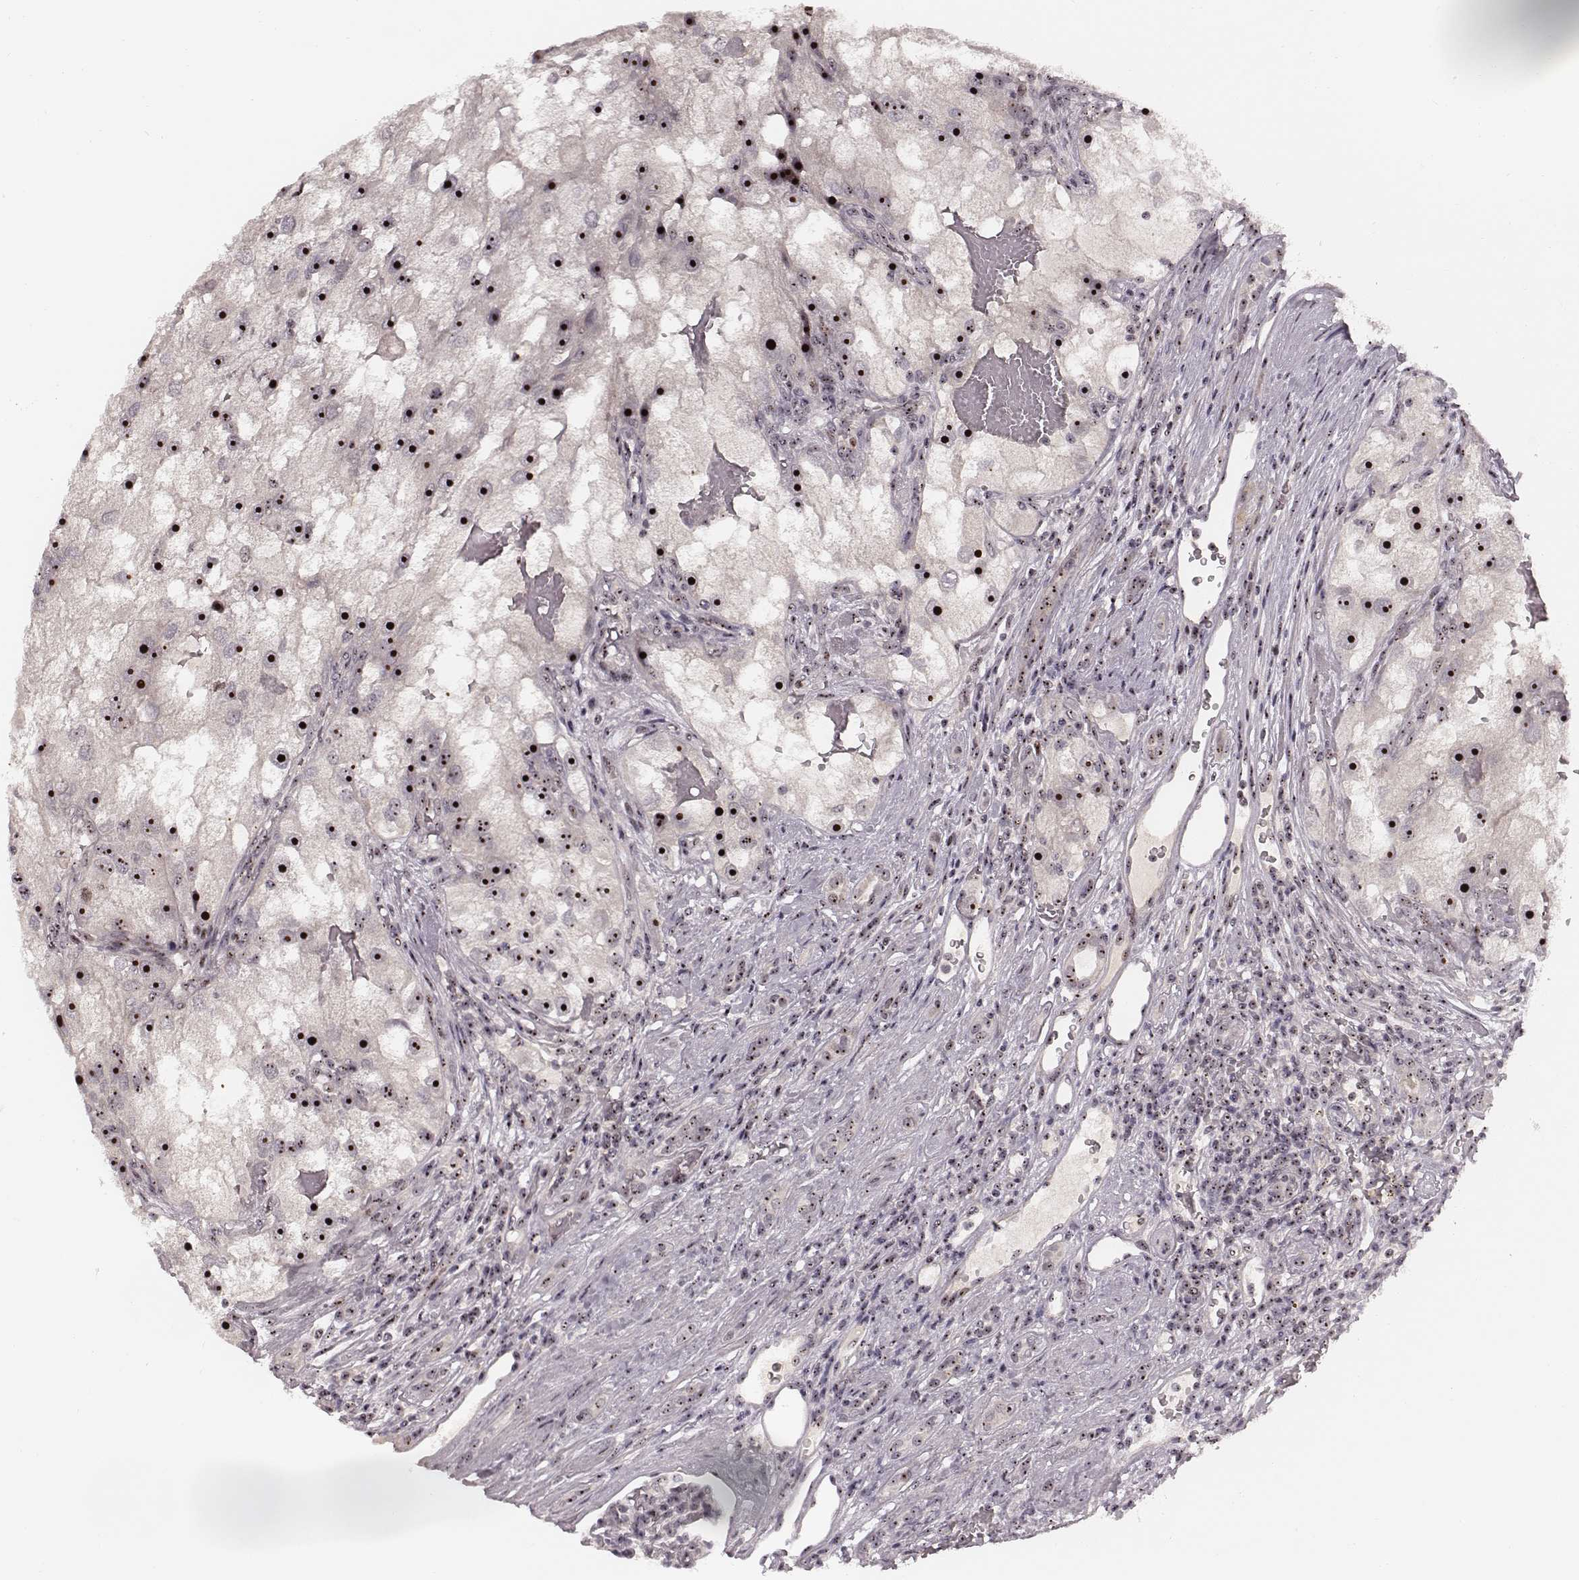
{"staining": {"intensity": "moderate", "quantity": ">75%", "location": "nuclear"}, "tissue": "renal cancer", "cell_type": "Tumor cells", "image_type": "cancer", "snomed": [{"axis": "morphology", "description": "Adenocarcinoma, NOS"}, {"axis": "topography", "description": "Kidney"}], "caption": "Moderate nuclear positivity for a protein is appreciated in approximately >75% of tumor cells of renal adenocarcinoma using immunohistochemistry (IHC).", "gene": "NOP56", "patient": {"sex": "male", "age": 63}}